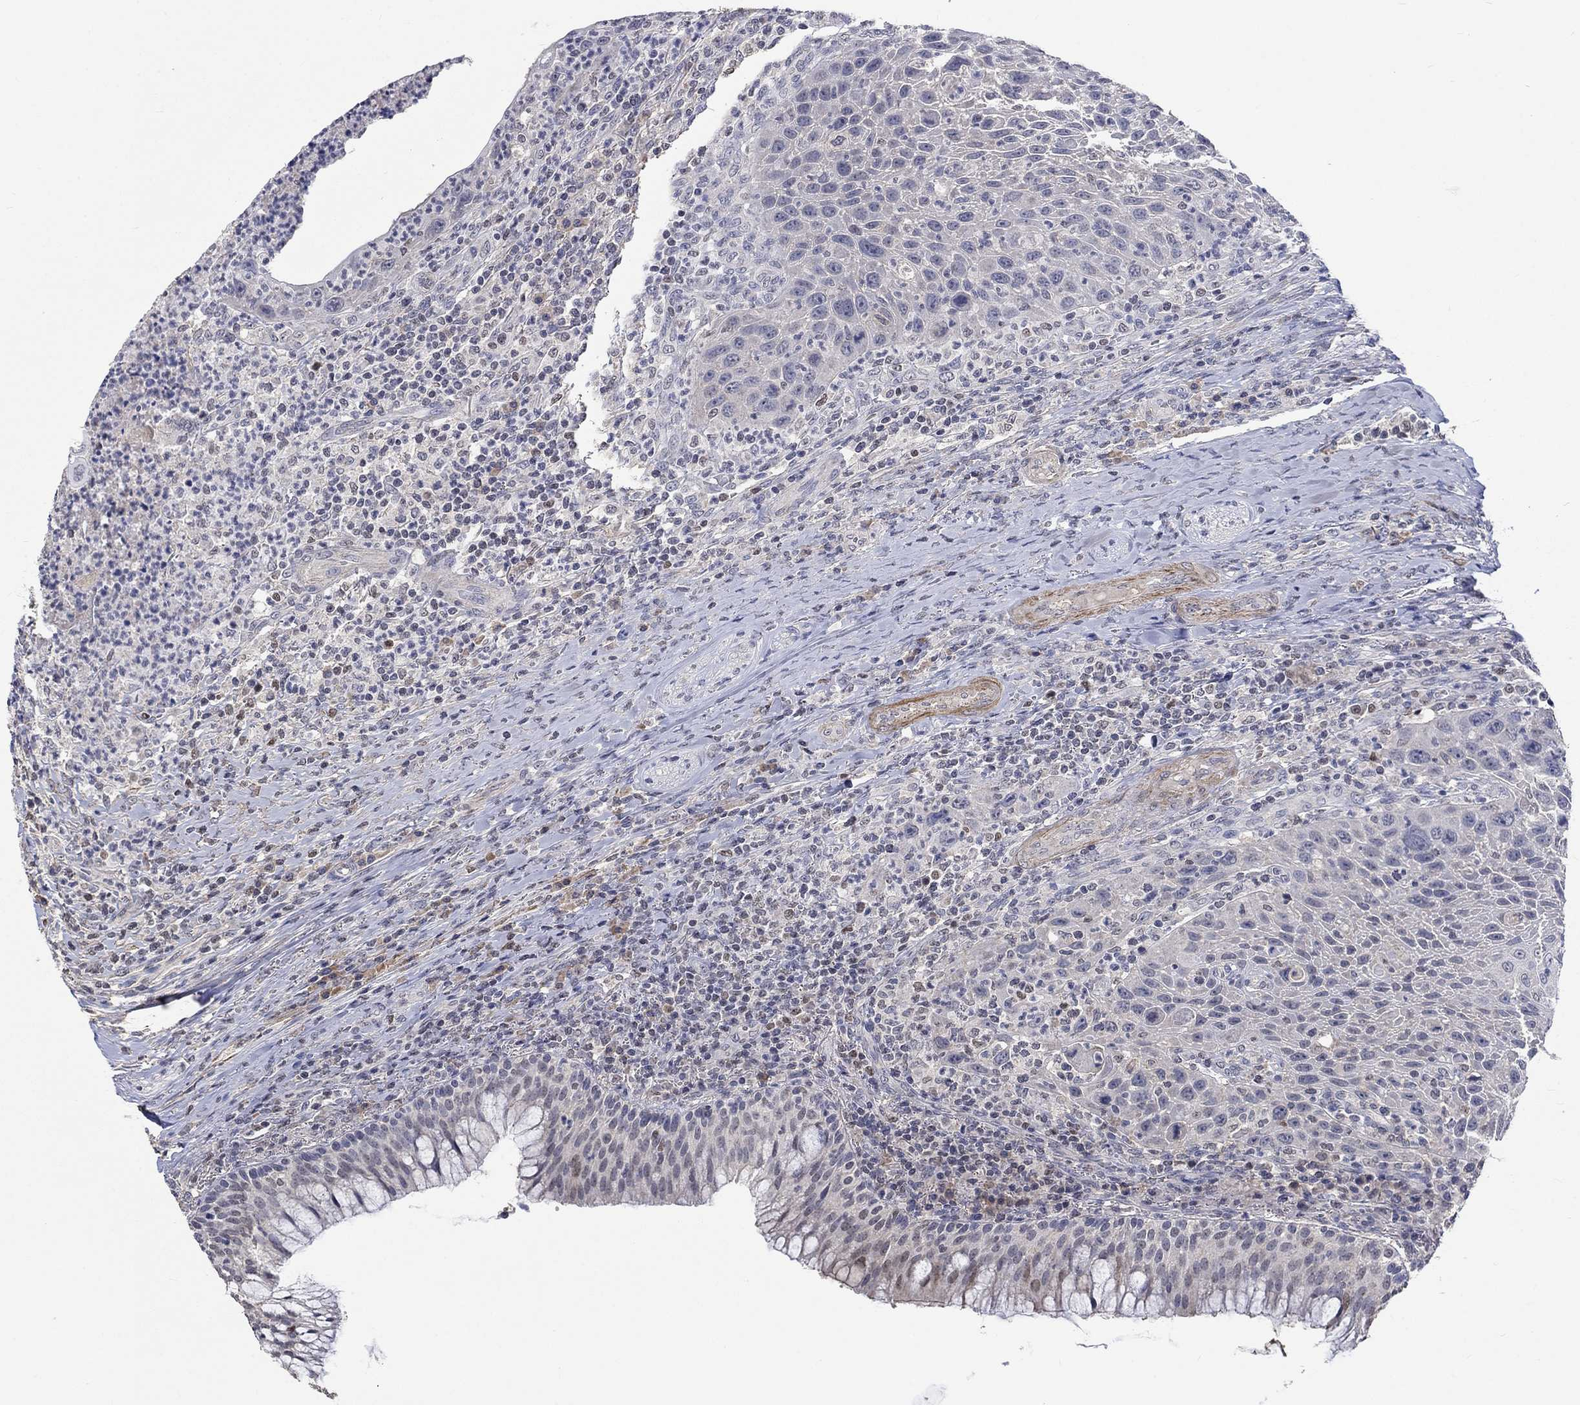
{"staining": {"intensity": "negative", "quantity": "none", "location": "none"}, "tissue": "head and neck cancer", "cell_type": "Tumor cells", "image_type": "cancer", "snomed": [{"axis": "morphology", "description": "Squamous cell carcinoma, NOS"}, {"axis": "topography", "description": "Head-Neck"}], "caption": "High power microscopy photomicrograph of an immunohistochemistry photomicrograph of head and neck cancer, revealing no significant staining in tumor cells. (DAB immunohistochemistry with hematoxylin counter stain).", "gene": "ZBTB18", "patient": {"sex": "male", "age": 69}}